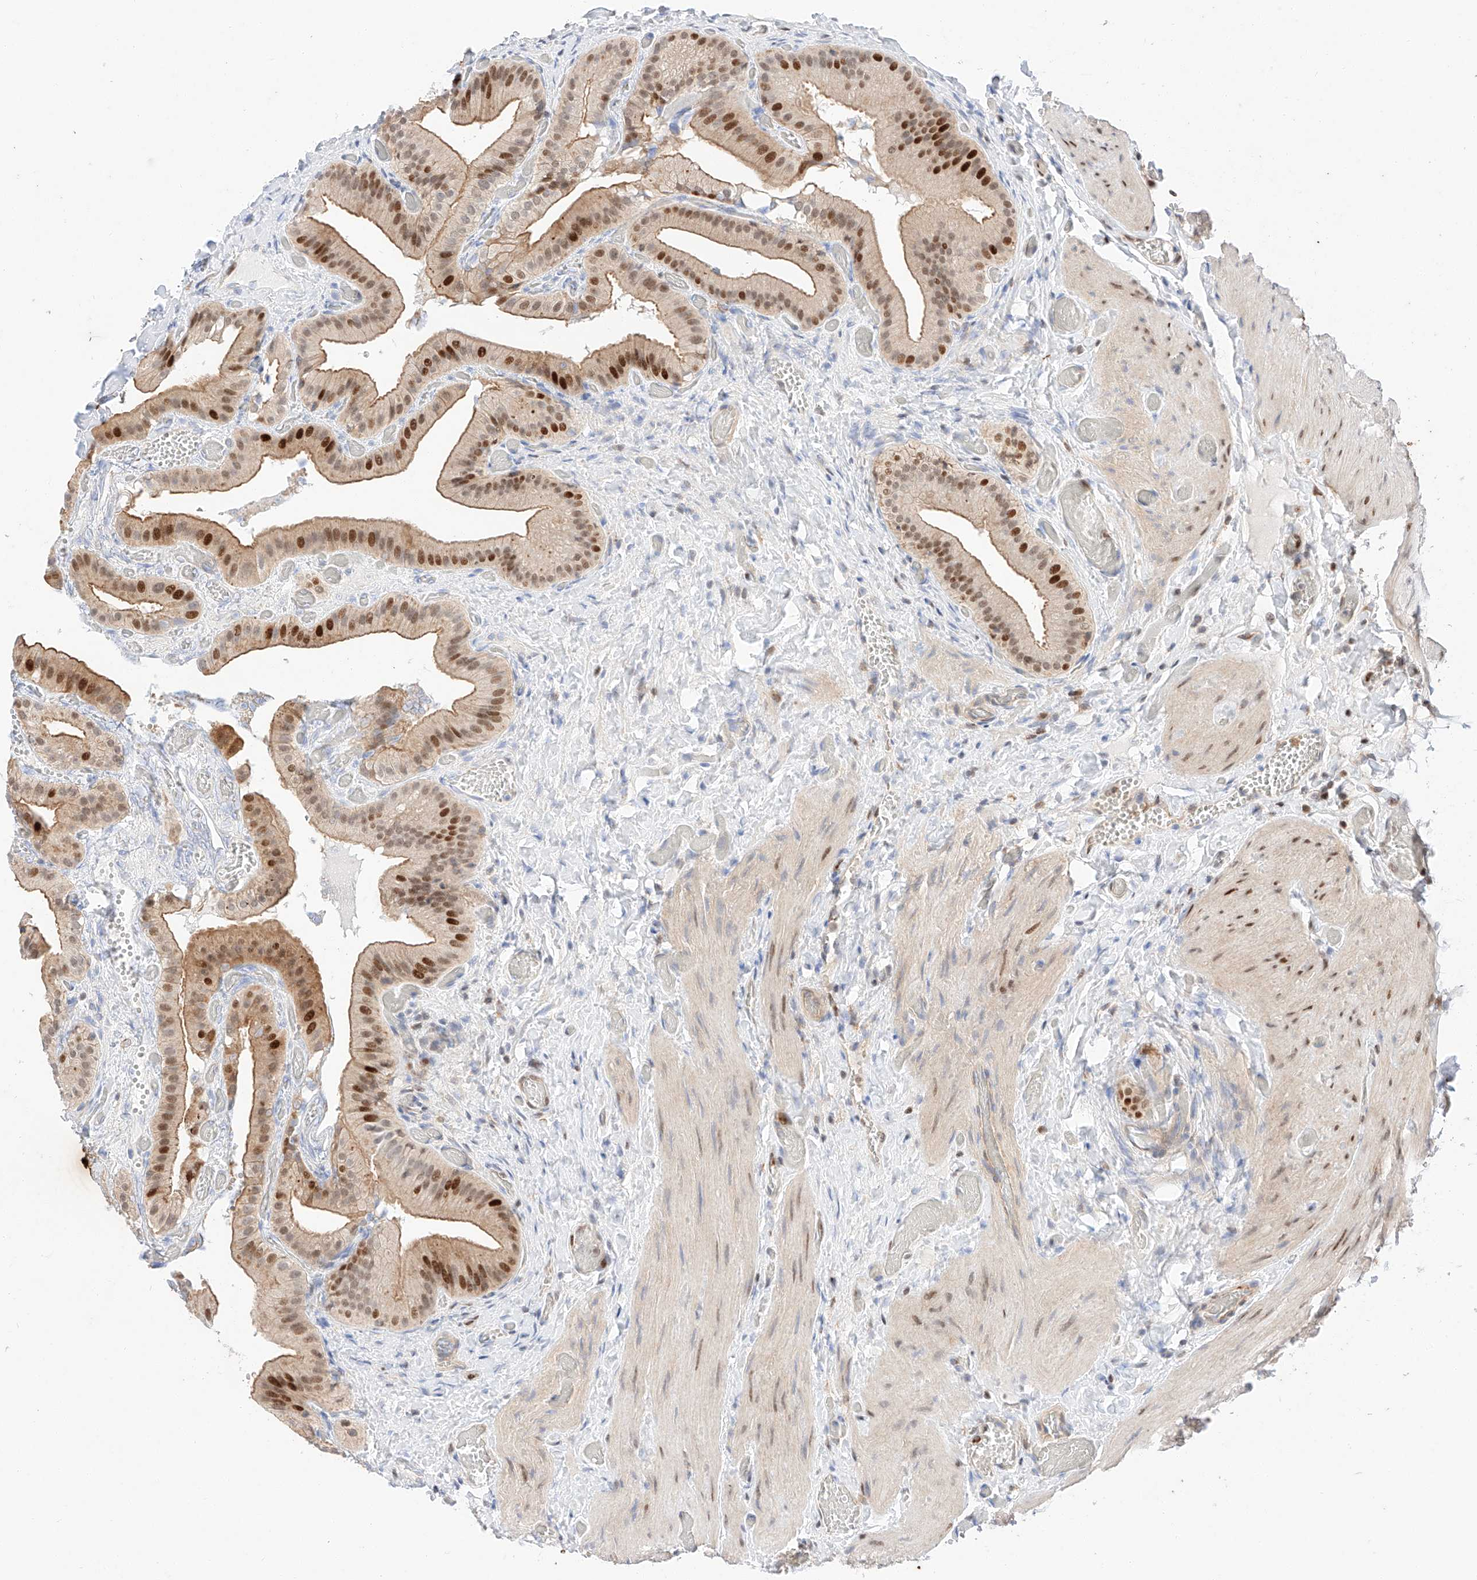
{"staining": {"intensity": "strong", "quantity": "25%-75%", "location": "cytoplasmic/membranous,nuclear"}, "tissue": "gallbladder", "cell_type": "Glandular cells", "image_type": "normal", "snomed": [{"axis": "morphology", "description": "Normal tissue, NOS"}, {"axis": "topography", "description": "Gallbladder"}], "caption": "DAB immunohistochemical staining of unremarkable gallbladder demonstrates strong cytoplasmic/membranous,nuclear protein expression in about 25%-75% of glandular cells.", "gene": "HDAC9", "patient": {"sex": "female", "age": 64}}